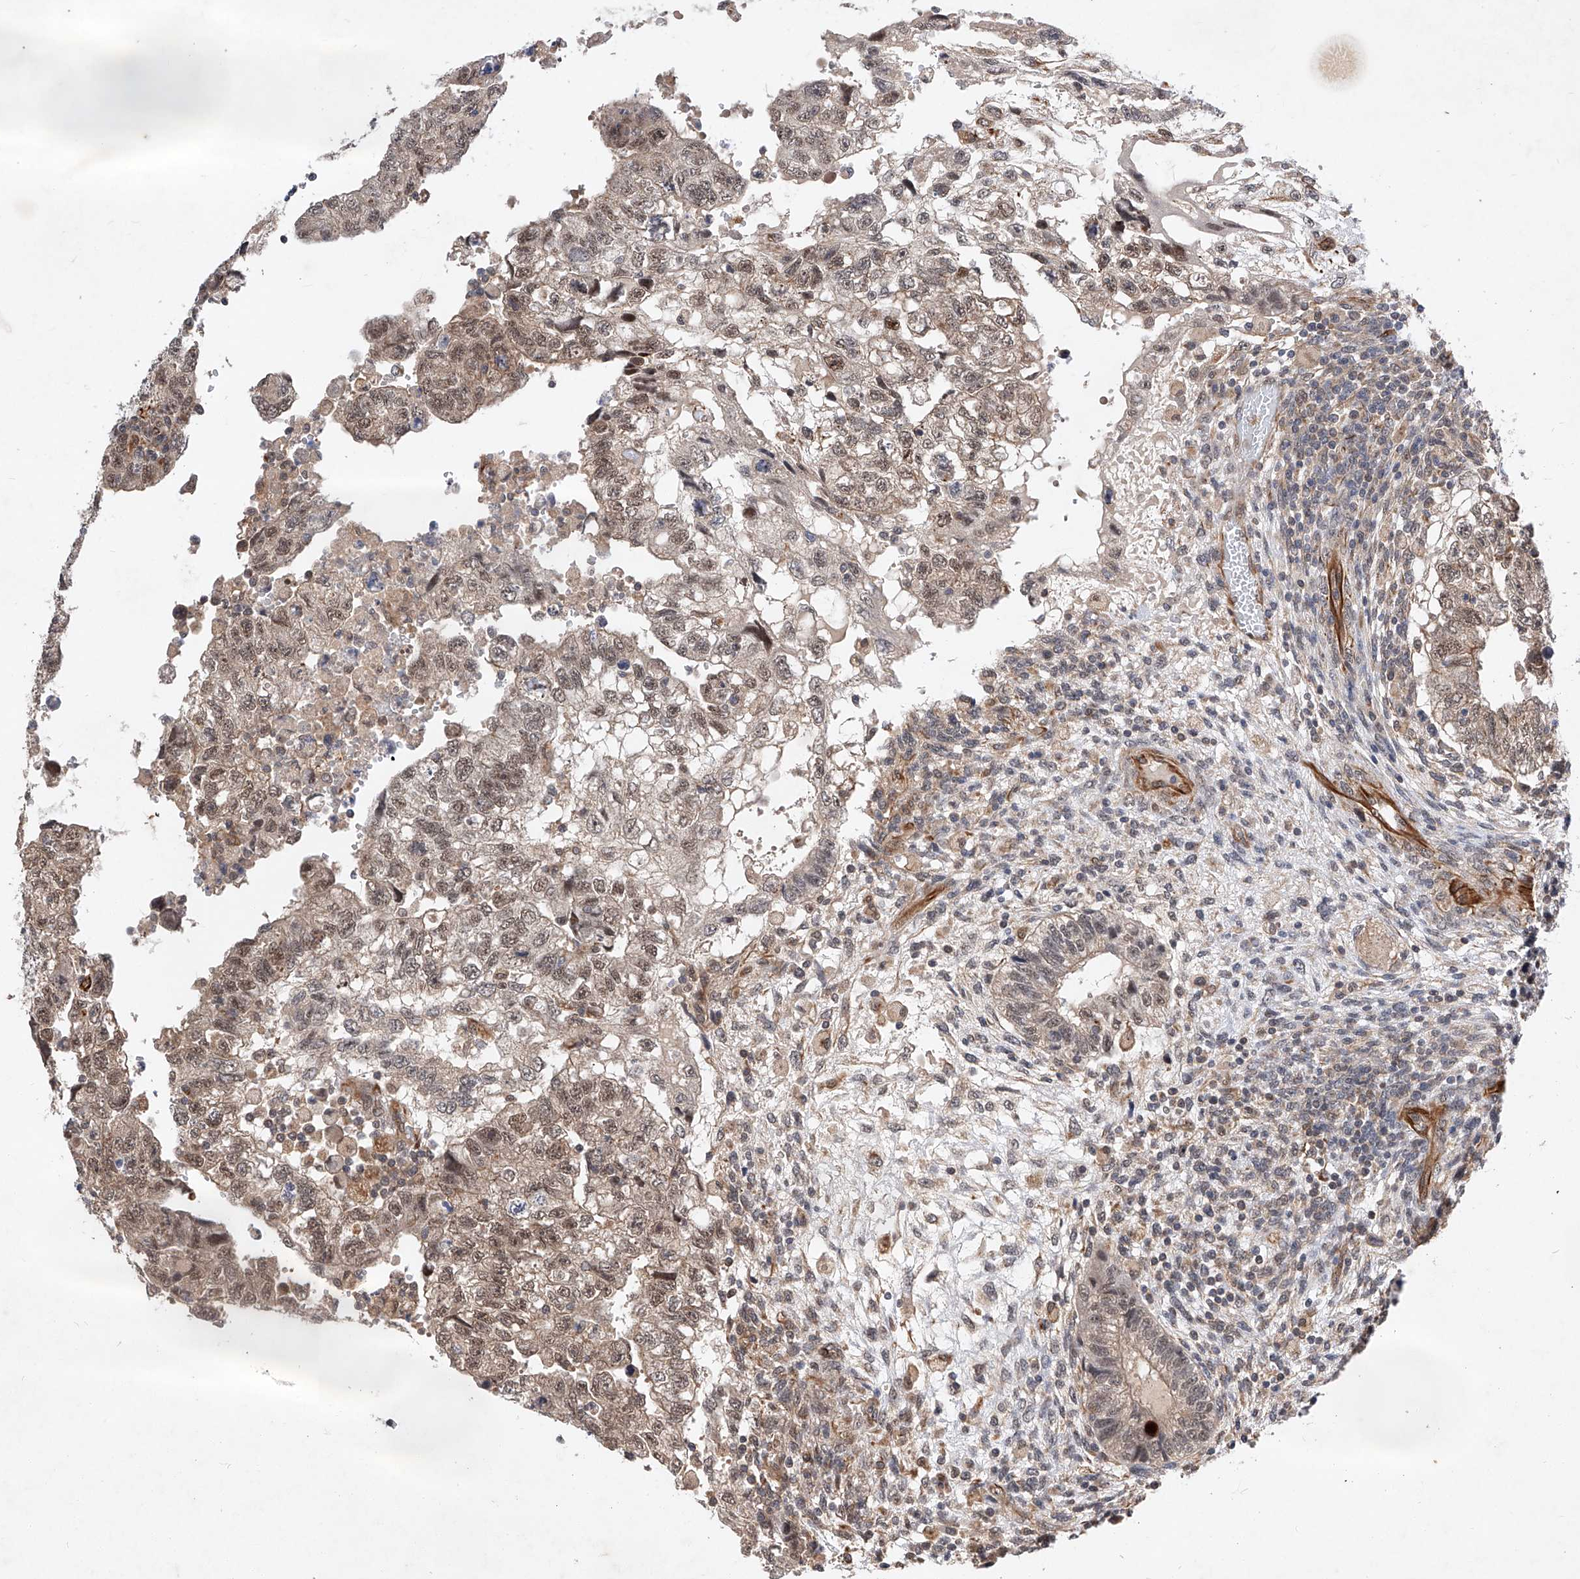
{"staining": {"intensity": "moderate", "quantity": ">75%", "location": "nuclear"}, "tissue": "testis cancer", "cell_type": "Tumor cells", "image_type": "cancer", "snomed": [{"axis": "morphology", "description": "Carcinoma, Embryonal, NOS"}, {"axis": "topography", "description": "Testis"}], "caption": "Moderate nuclear protein positivity is appreciated in approximately >75% of tumor cells in embryonal carcinoma (testis).", "gene": "AMD1", "patient": {"sex": "male", "age": 36}}